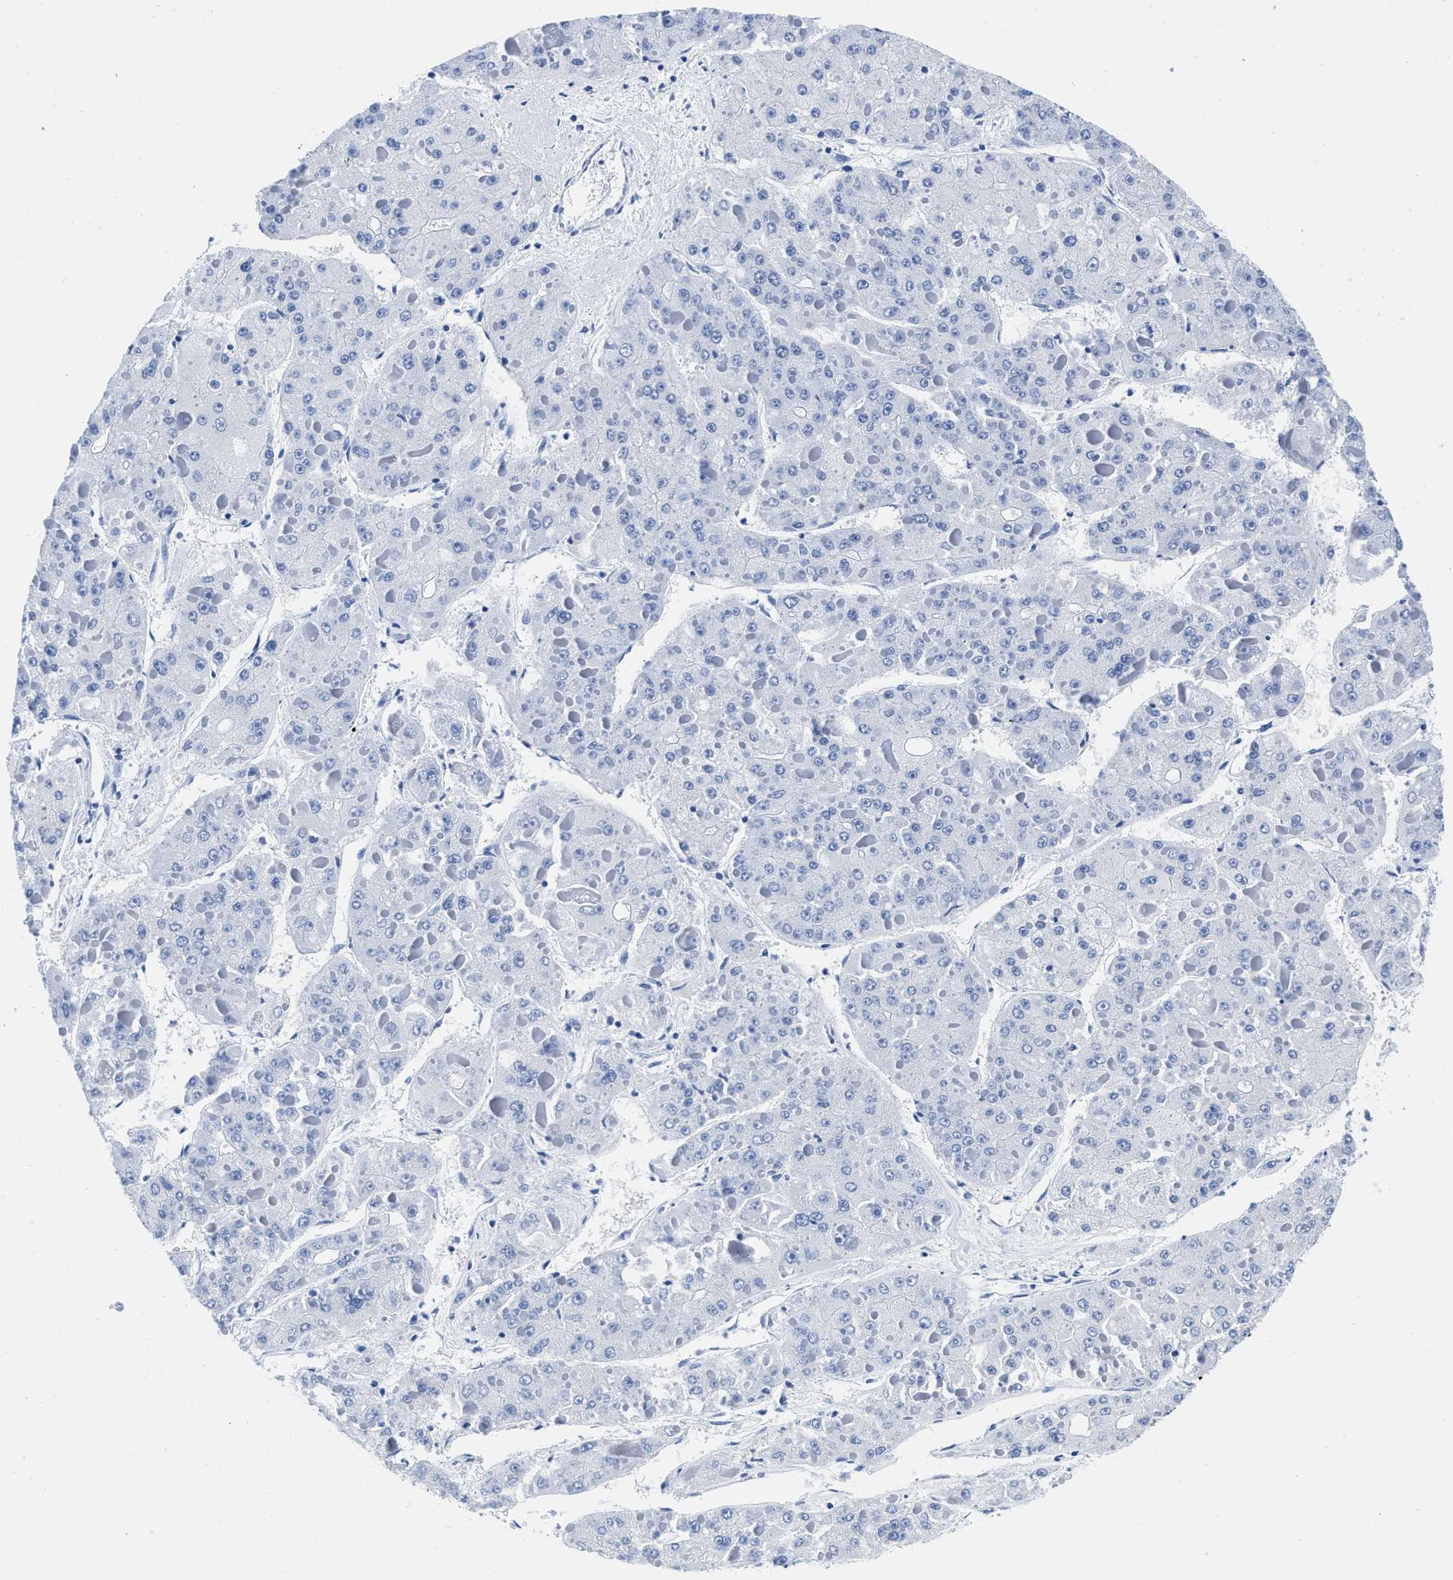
{"staining": {"intensity": "negative", "quantity": "none", "location": "none"}, "tissue": "liver cancer", "cell_type": "Tumor cells", "image_type": "cancer", "snomed": [{"axis": "morphology", "description": "Carcinoma, Hepatocellular, NOS"}, {"axis": "topography", "description": "Liver"}], "caption": "Histopathology image shows no significant protein positivity in tumor cells of hepatocellular carcinoma (liver). (Brightfield microscopy of DAB (3,3'-diaminobenzidine) IHC at high magnification).", "gene": "TVP23B", "patient": {"sex": "female", "age": 73}}